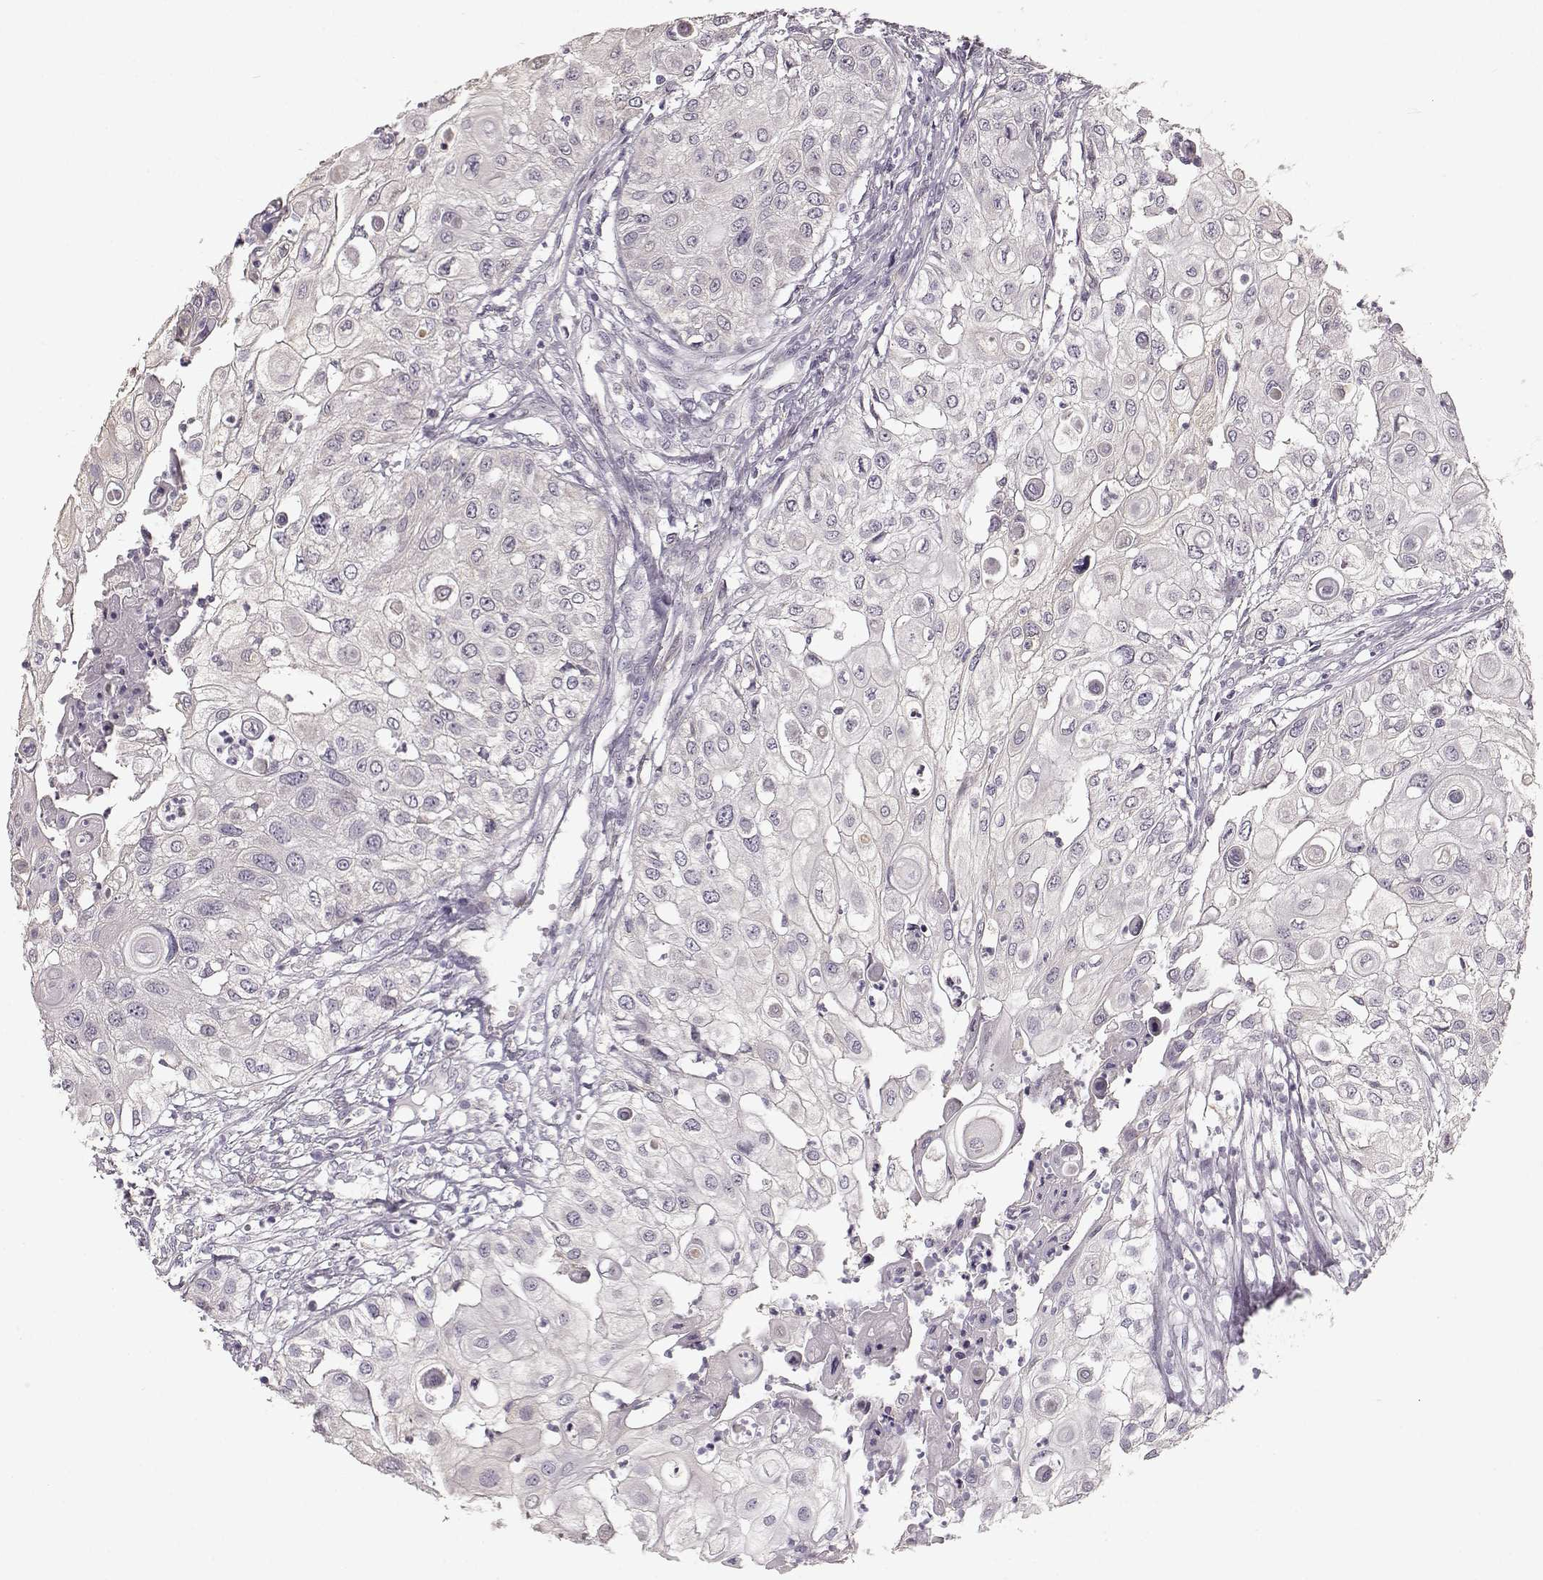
{"staining": {"intensity": "negative", "quantity": "none", "location": "none"}, "tissue": "urothelial cancer", "cell_type": "Tumor cells", "image_type": "cancer", "snomed": [{"axis": "morphology", "description": "Urothelial carcinoma, High grade"}, {"axis": "topography", "description": "Urinary bladder"}], "caption": "Tumor cells are negative for brown protein staining in urothelial carcinoma (high-grade).", "gene": "GPR50", "patient": {"sex": "female", "age": 79}}